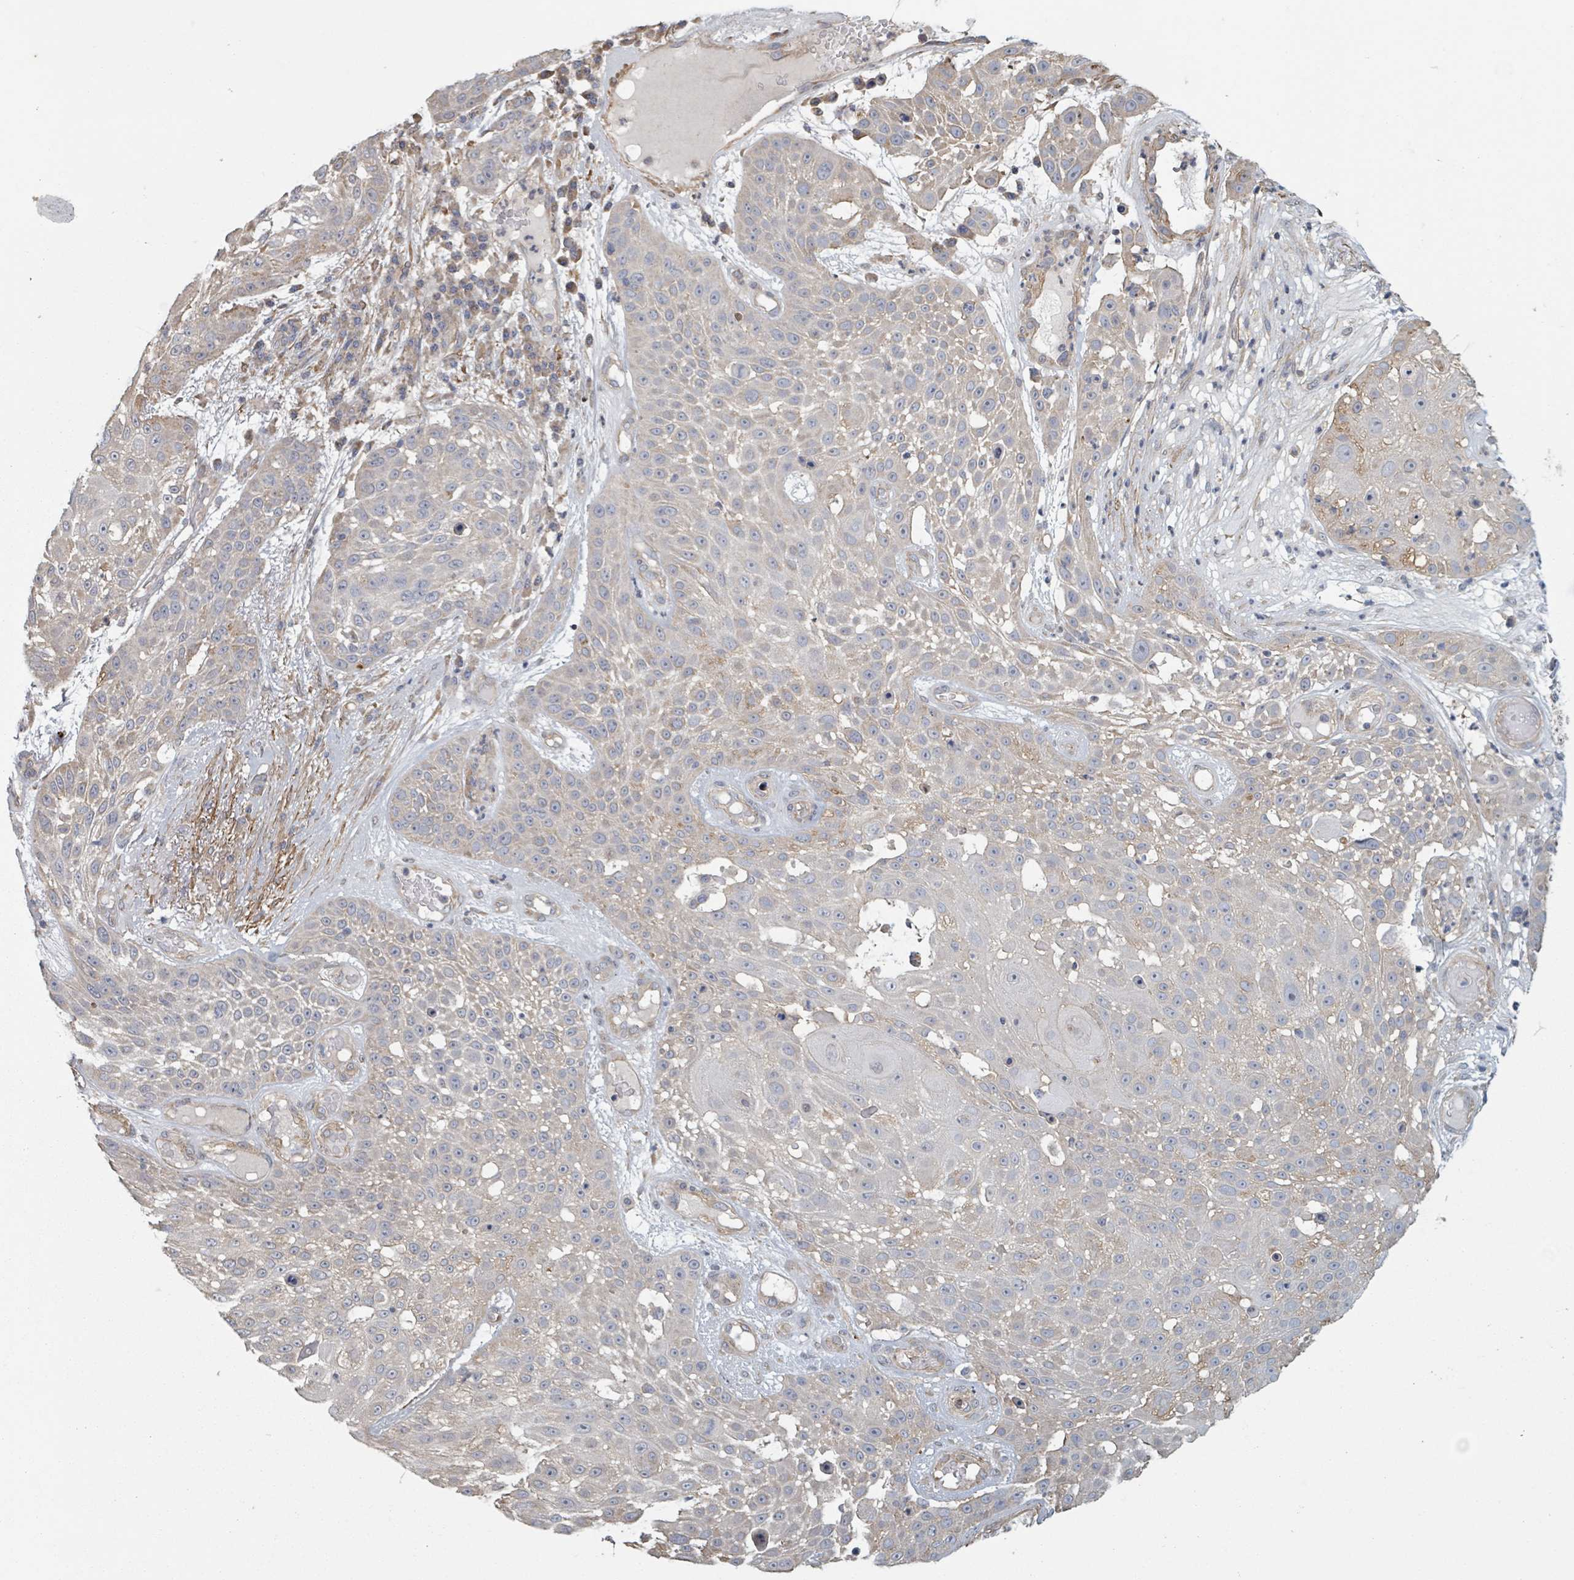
{"staining": {"intensity": "weak", "quantity": "<25%", "location": "cytoplasmic/membranous"}, "tissue": "skin cancer", "cell_type": "Tumor cells", "image_type": "cancer", "snomed": [{"axis": "morphology", "description": "Squamous cell carcinoma, NOS"}, {"axis": "topography", "description": "Skin"}], "caption": "A micrograph of human skin cancer is negative for staining in tumor cells. (IHC, brightfield microscopy, high magnification).", "gene": "ADCK1", "patient": {"sex": "female", "age": 86}}